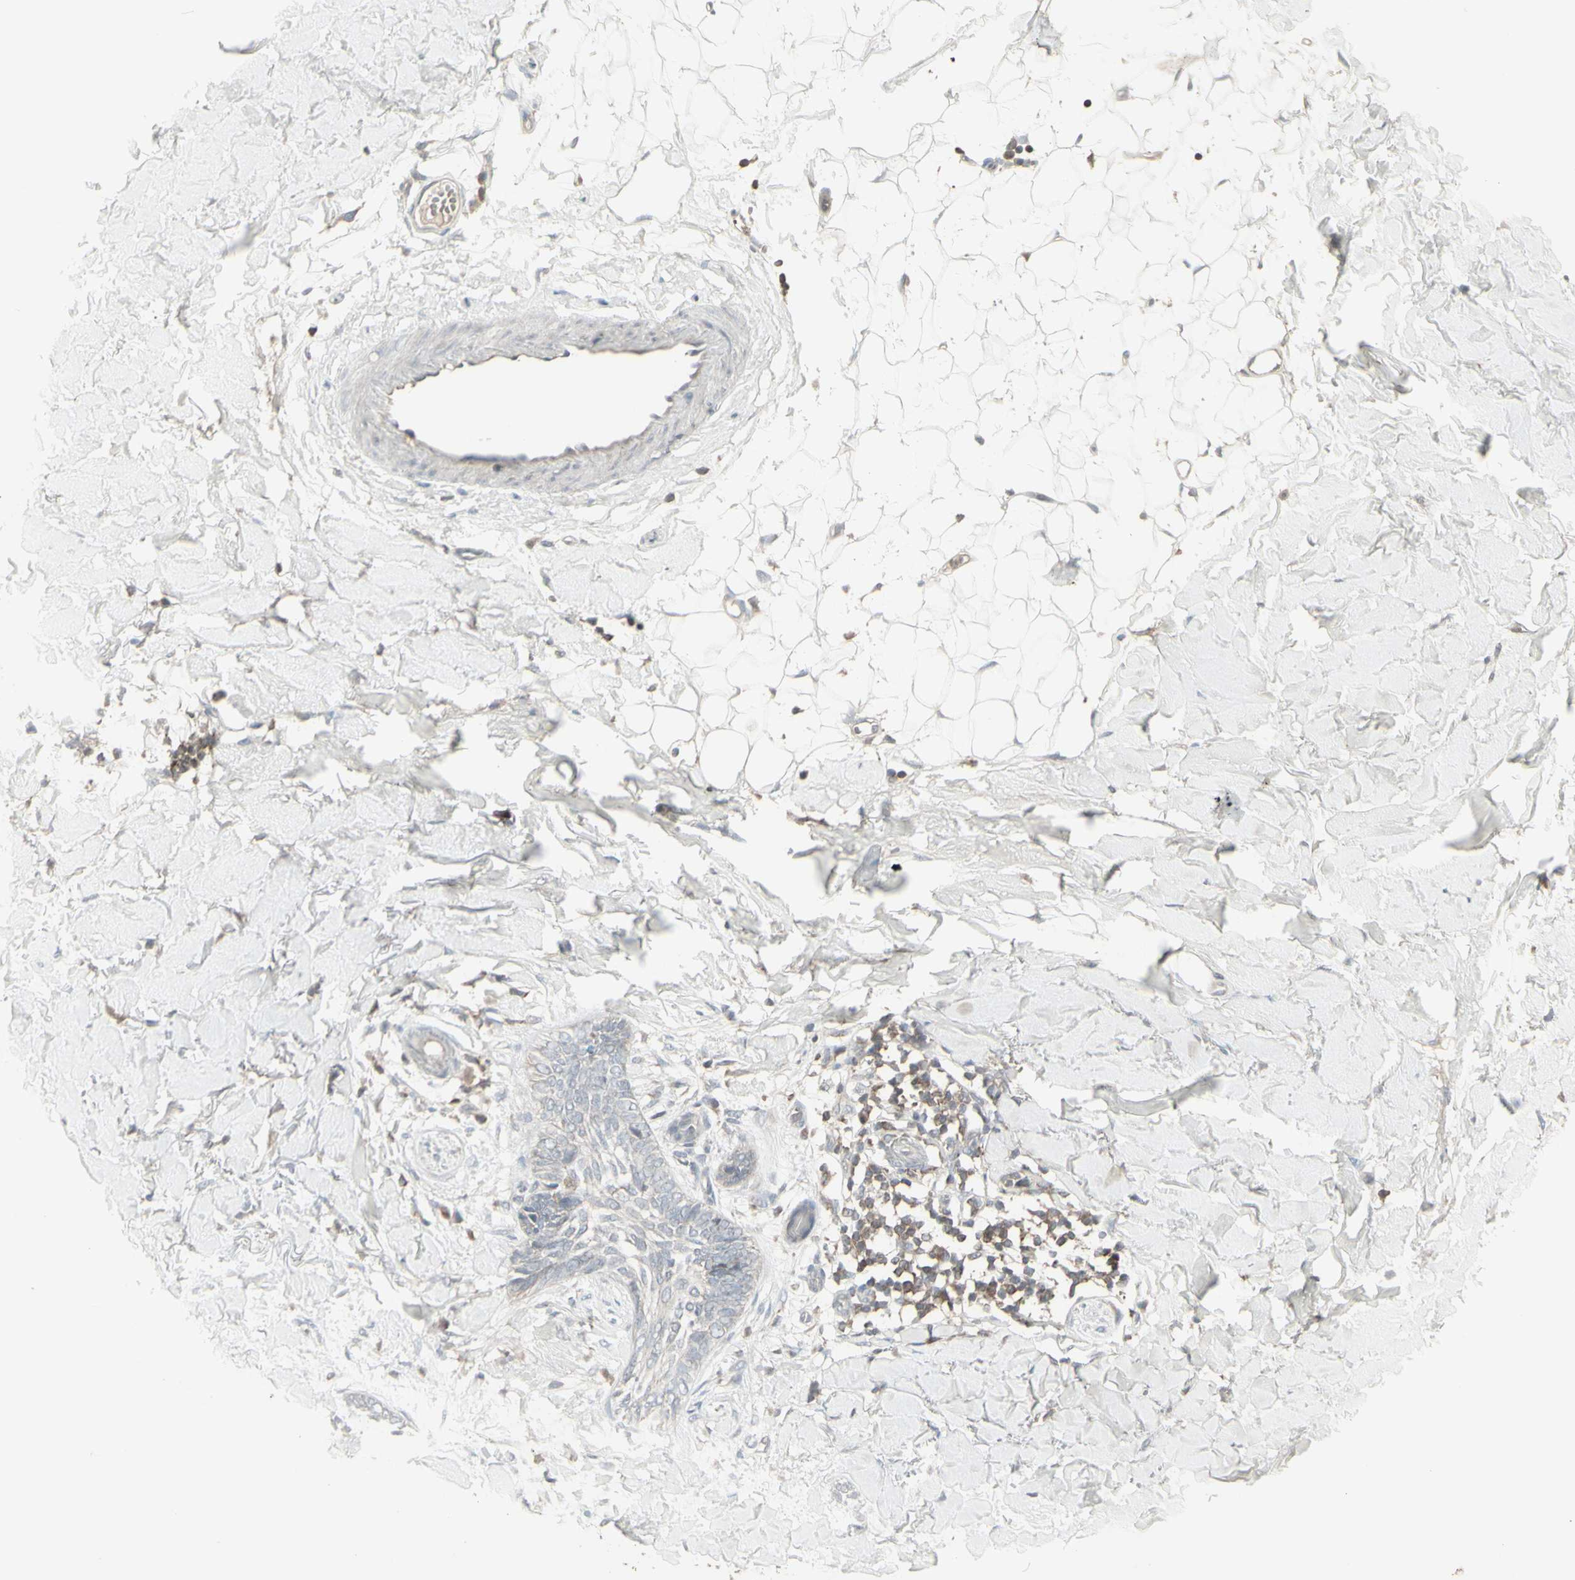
{"staining": {"intensity": "negative", "quantity": "none", "location": "none"}, "tissue": "skin cancer", "cell_type": "Tumor cells", "image_type": "cancer", "snomed": [{"axis": "morphology", "description": "Basal cell carcinoma"}, {"axis": "topography", "description": "Skin"}], "caption": "High power microscopy micrograph of an immunohistochemistry (IHC) histopathology image of skin cancer, revealing no significant positivity in tumor cells.", "gene": "CSK", "patient": {"sex": "female", "age": 58}}